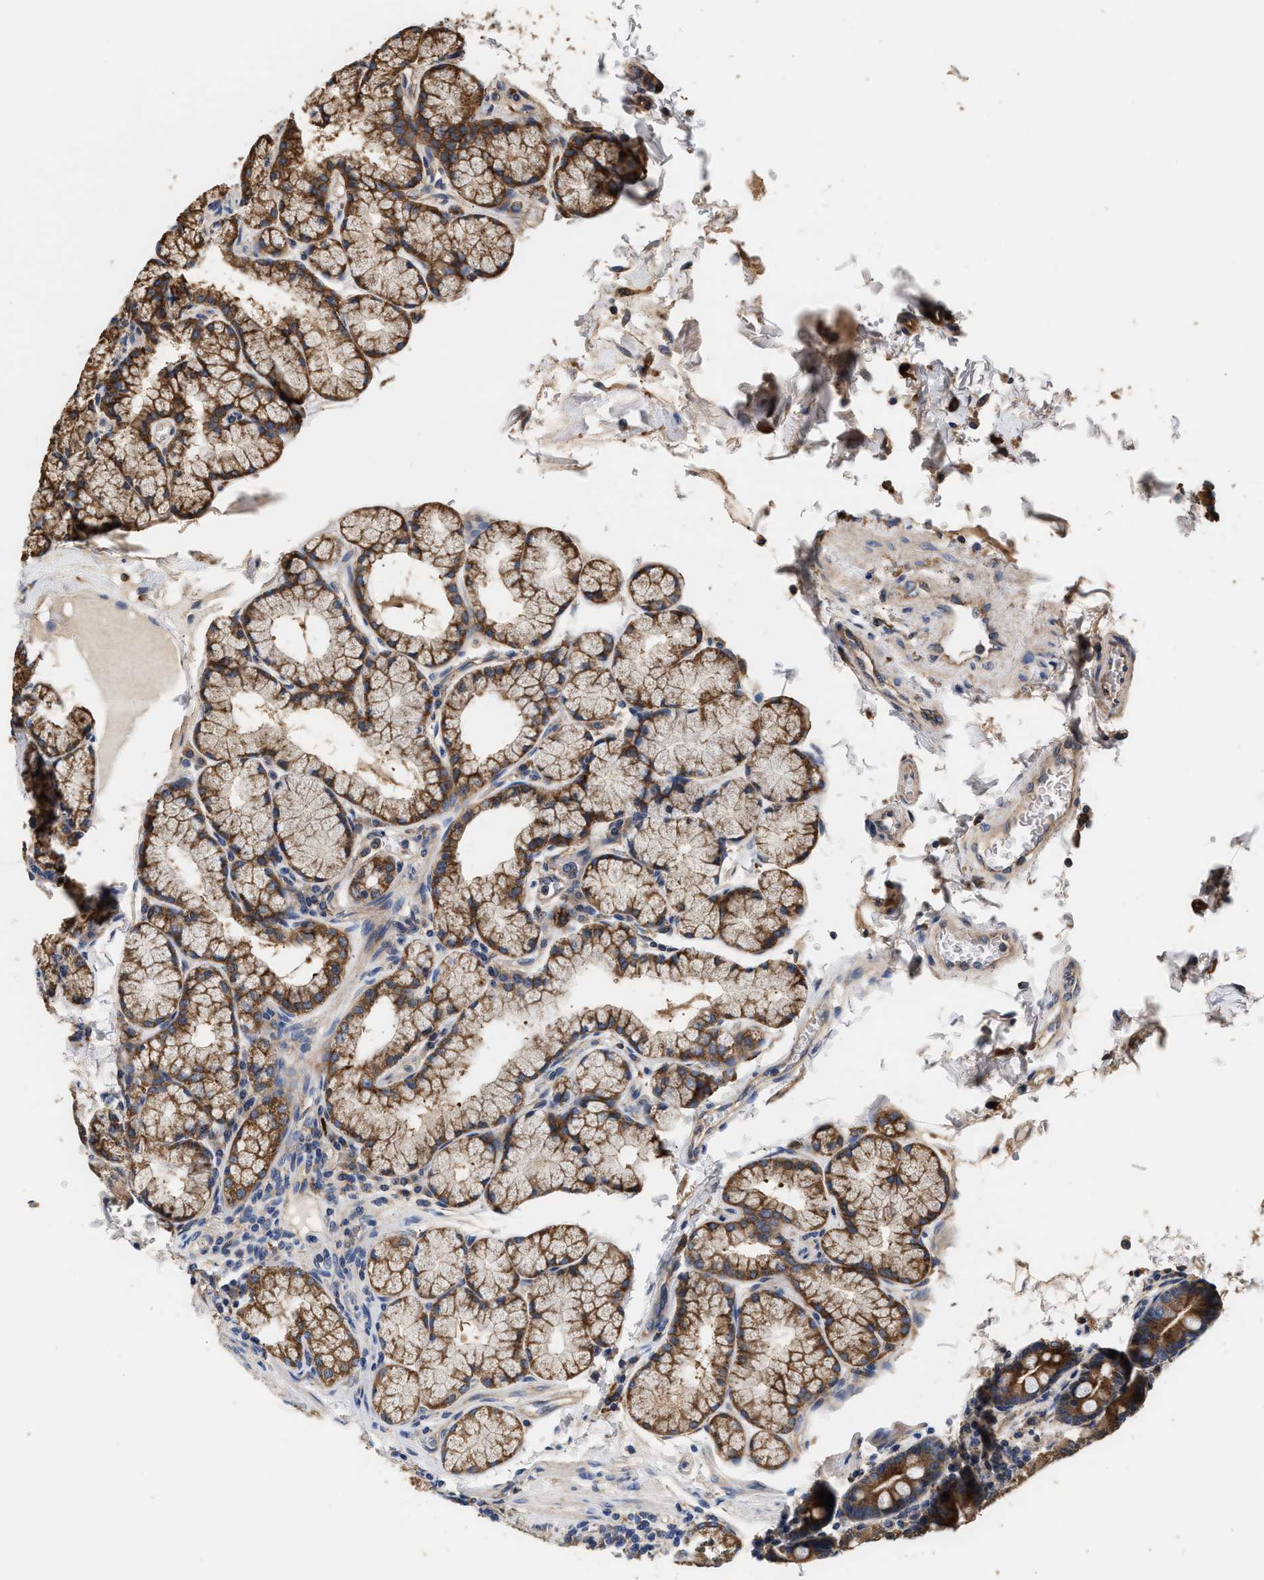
{"staining": {"intensity": "moderate", "quantity": ">75%", "location": "cytoplasmic/membranous"}, "tissue": "duodenum", "cell_type": "Glandular cells", "image_type": "normal", "snomed": [{"axis": "morphology", "description": "Normal tissue, NOS"}, {"axis": "topography", "description": "Duodenum"}], "caption": "Human duodenum stained for a protein (brown) exhibits moderate cytoplasmic/membranous positive positivity in about >75% of glandular cells.", "gene": "KLB", "patient": {"sex": "male", "age": 50}}